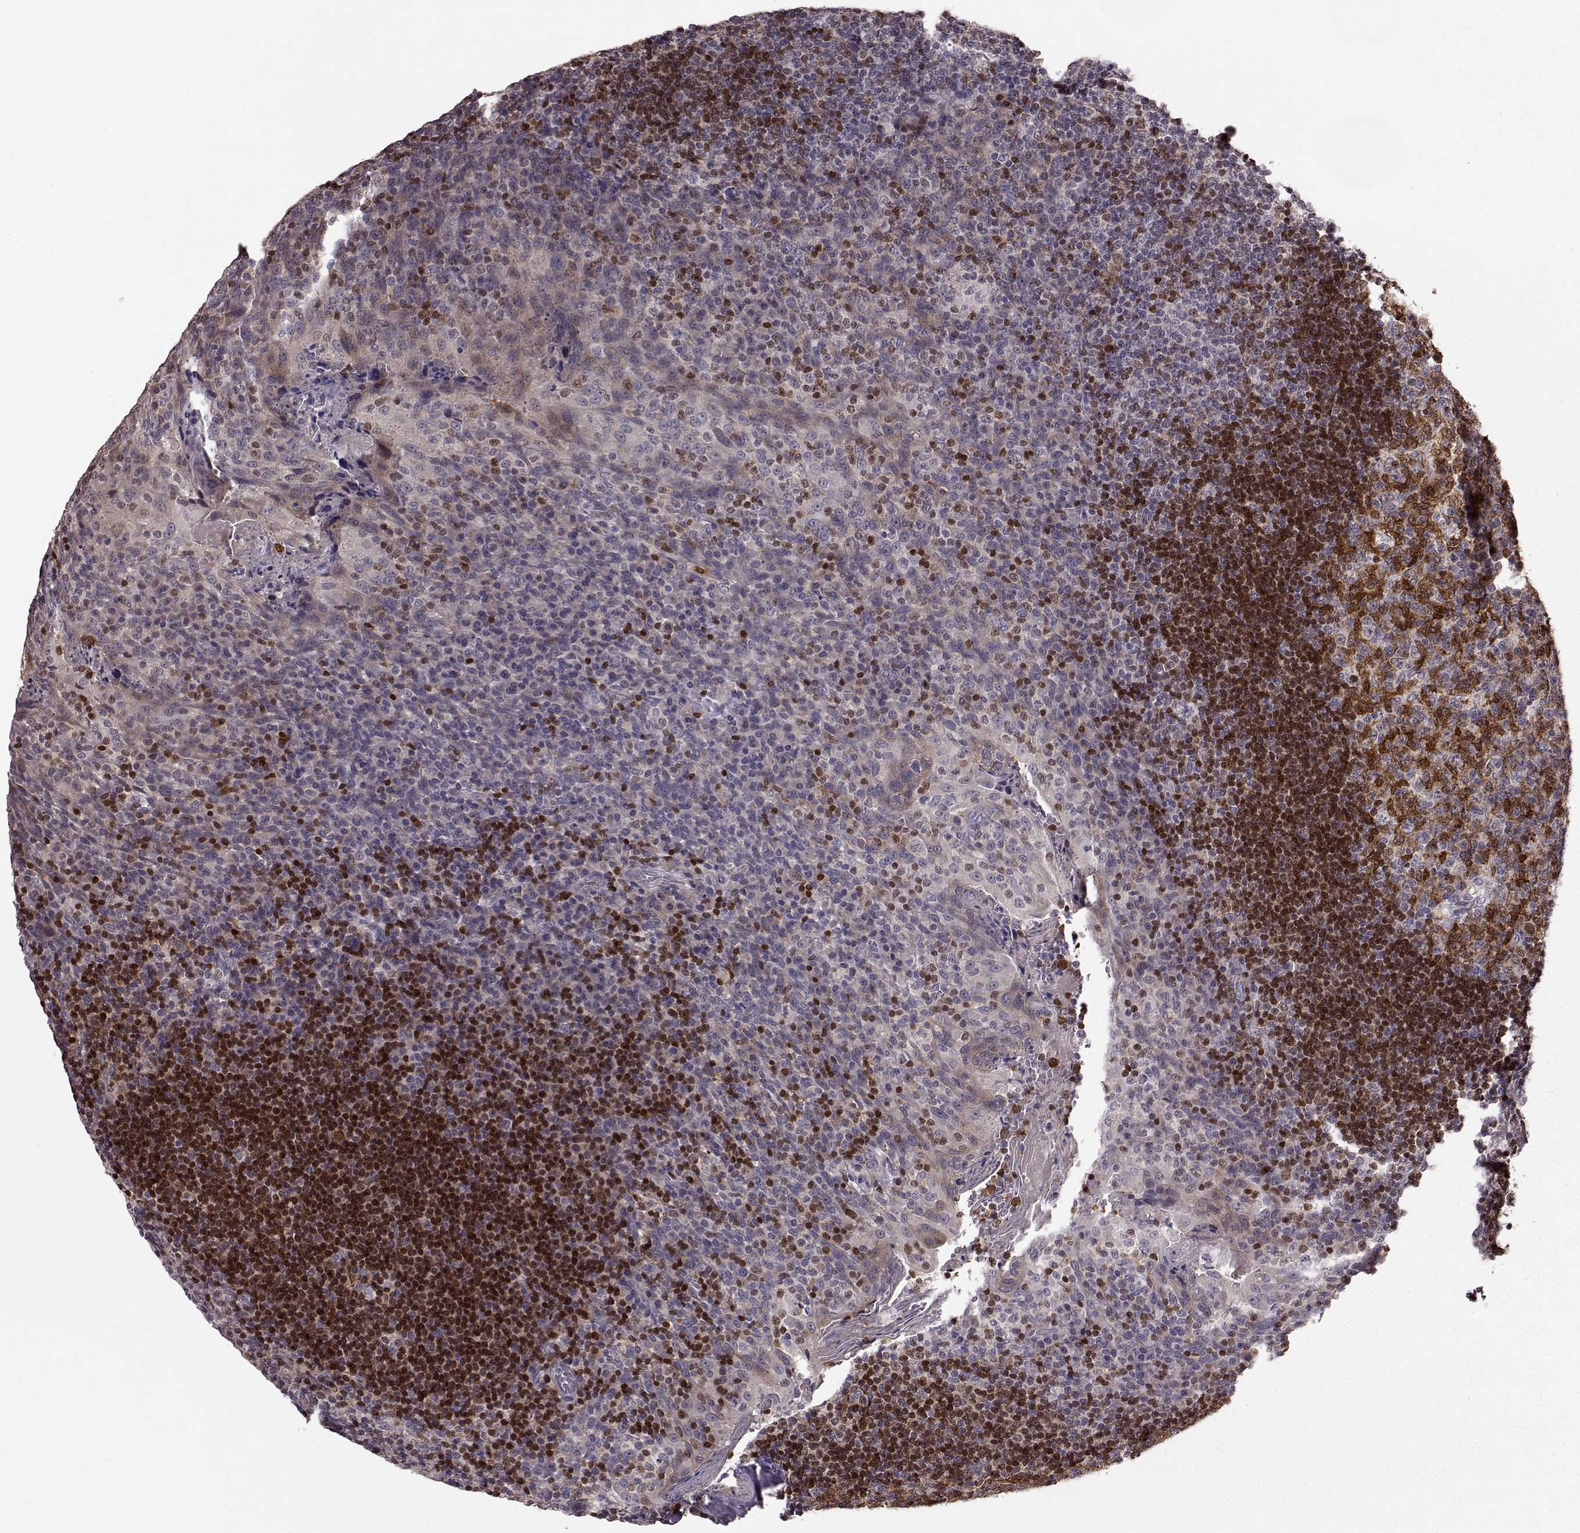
{"staining": {"intensity": "strong", "quantity": "25%-75%", "location": "nuclear"}, "tissue": "tonsil", "cell_type": "Germinal center cells", "image_type": "normal", "snomed": [{"axis": "morphology", "description": "Normal tissue, NOS"}, {"axis": "topography", "description": "Tonsil"}], "caption": "Germinal center cells show high levels of strong nuclear staining in about 25%-75% of cells in benign tonsil.", "gene": "BACH2", "patient": {"sex": "male", "age": 17}}